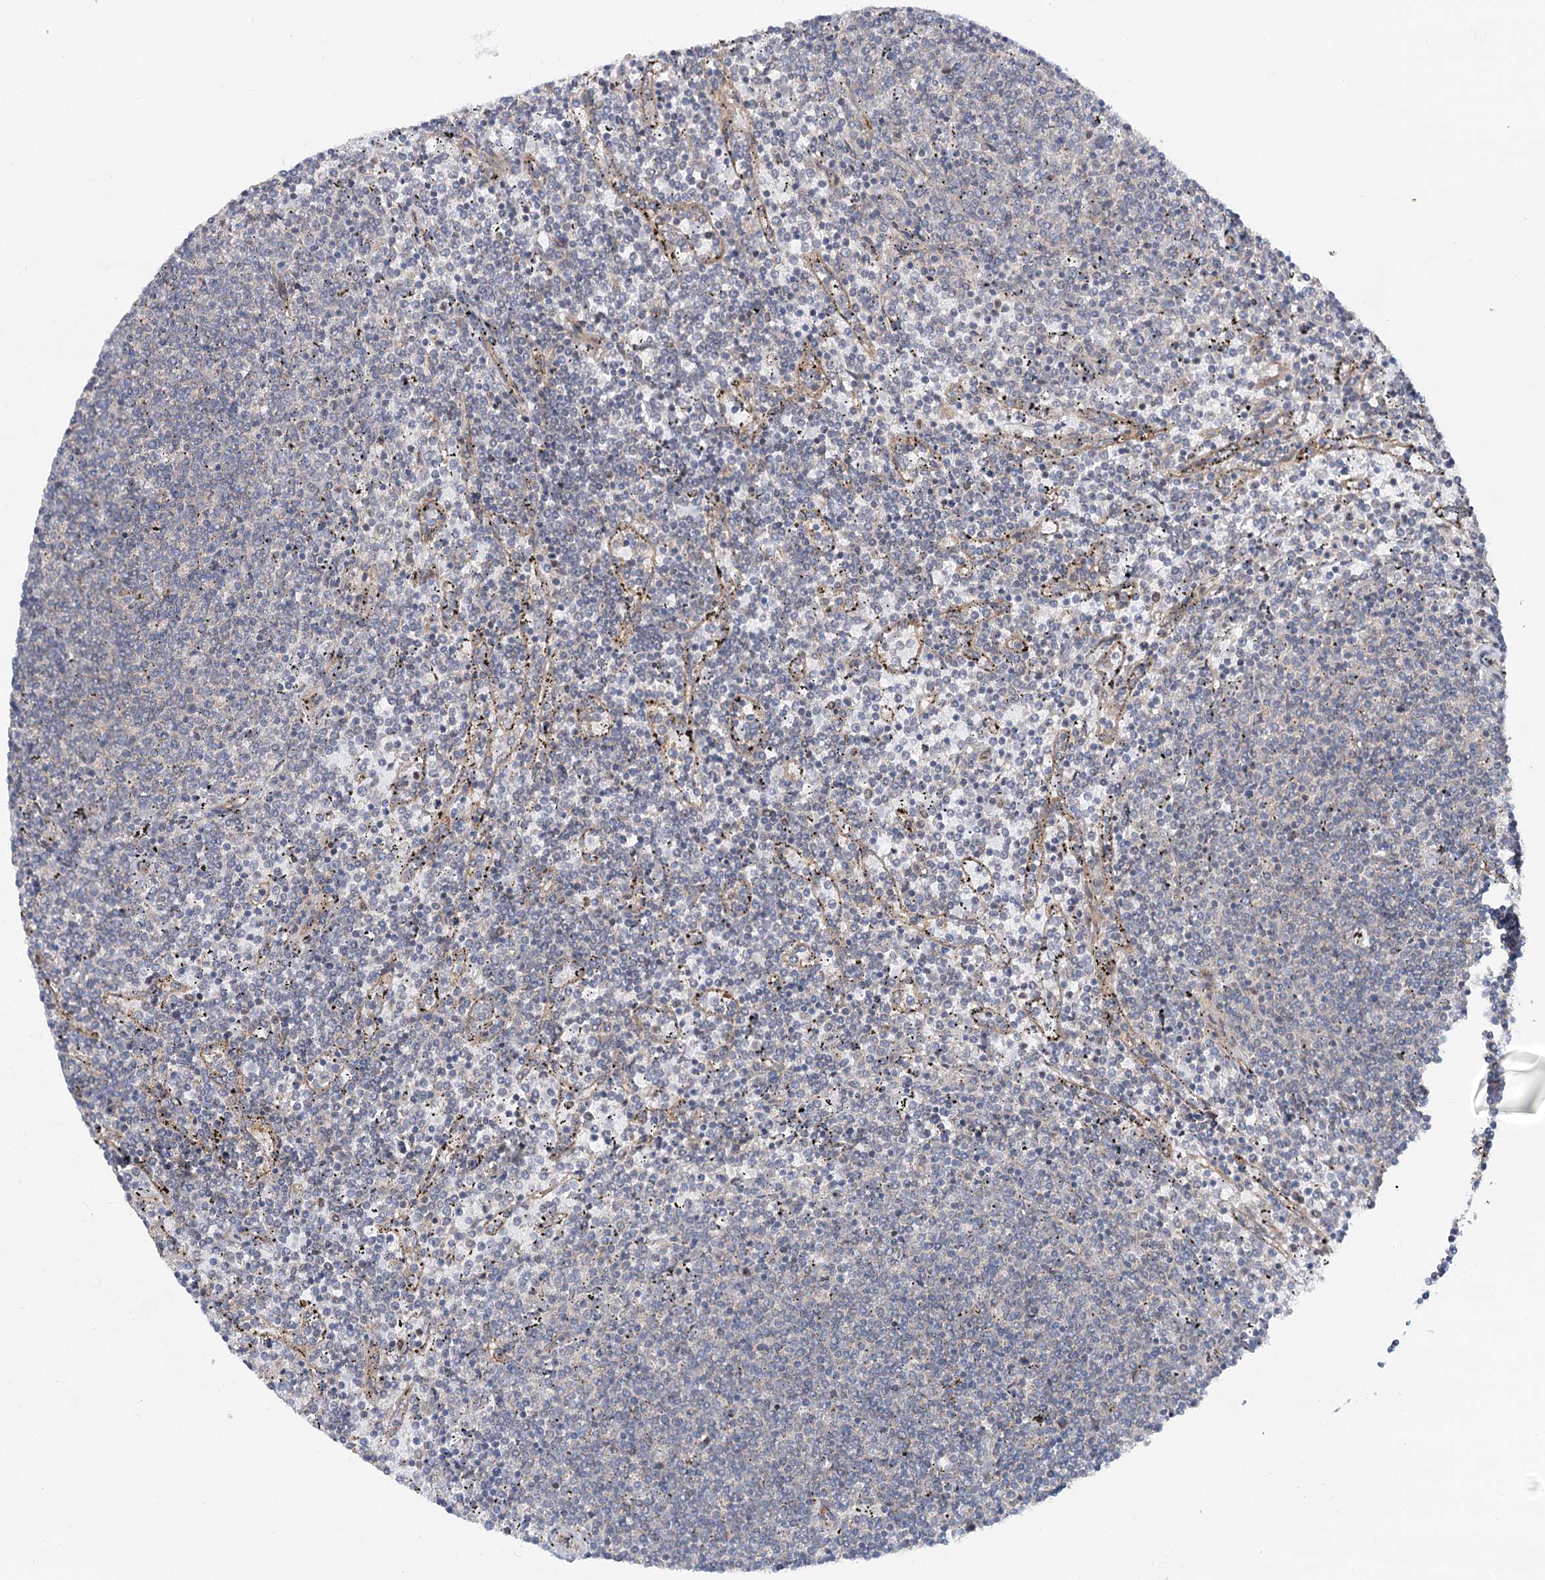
{"staining": {"intensity": "negative", "quantity": "none", "location": "none"}, "tissue": "lymphoma", "cell_type": "Tumor cells", "image_type": "cancer", "snomed": [{"axis": "morphology", "description": "Malignant lymphoma, non-Hodgkin's type, Low grade"}, {"axis": "topography", "description": "Spleen"}], "caption": "IHC photomicrograph of lymphoma stained for a protein (brown), which displays no positivity in tumor cells.", "gene": "SCN11A", "patient": {"sex": "female", "age": 50}}